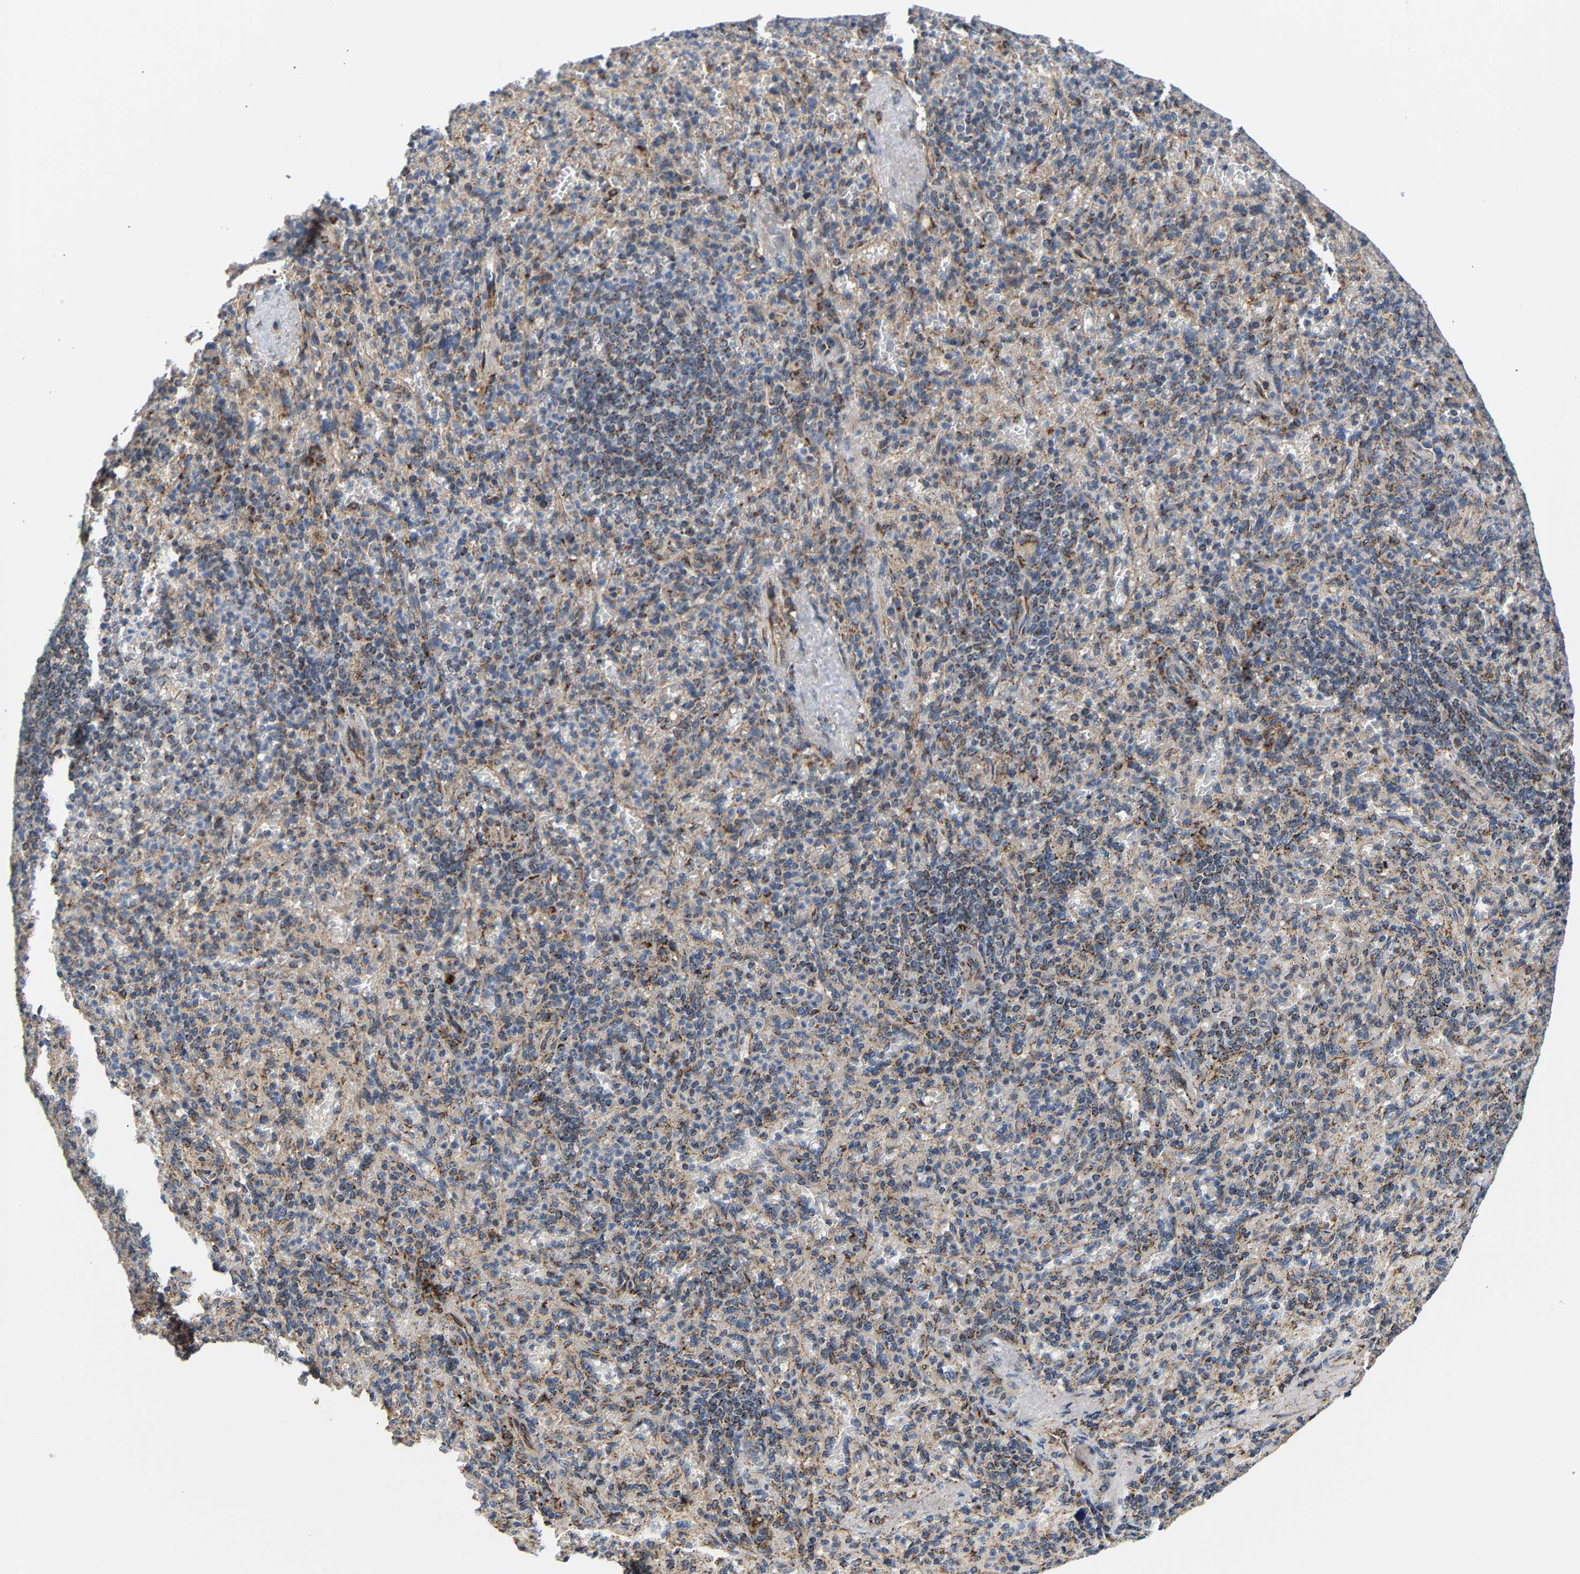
{"staining": {"intensity": "moderate", "quantity": "25%-75%", "location": "cytoplasmic/membranous"}, "tissue": "spleen", "cell_type": "Cells in red pulp", "image_type": "normal", "snomed": [{"axis": "morphology", "description": "Normal tissue, NOS"}, {"axis": "topography", "description": "Spleen"}], "caption": "IHC of benign human spleen displays medium levels of moderate cytoplasmic/membranous staining in about 25%-75% of cells in red pulp.", "gene": "TMEM168", "patient": {"sex": "female", "age": 74}}